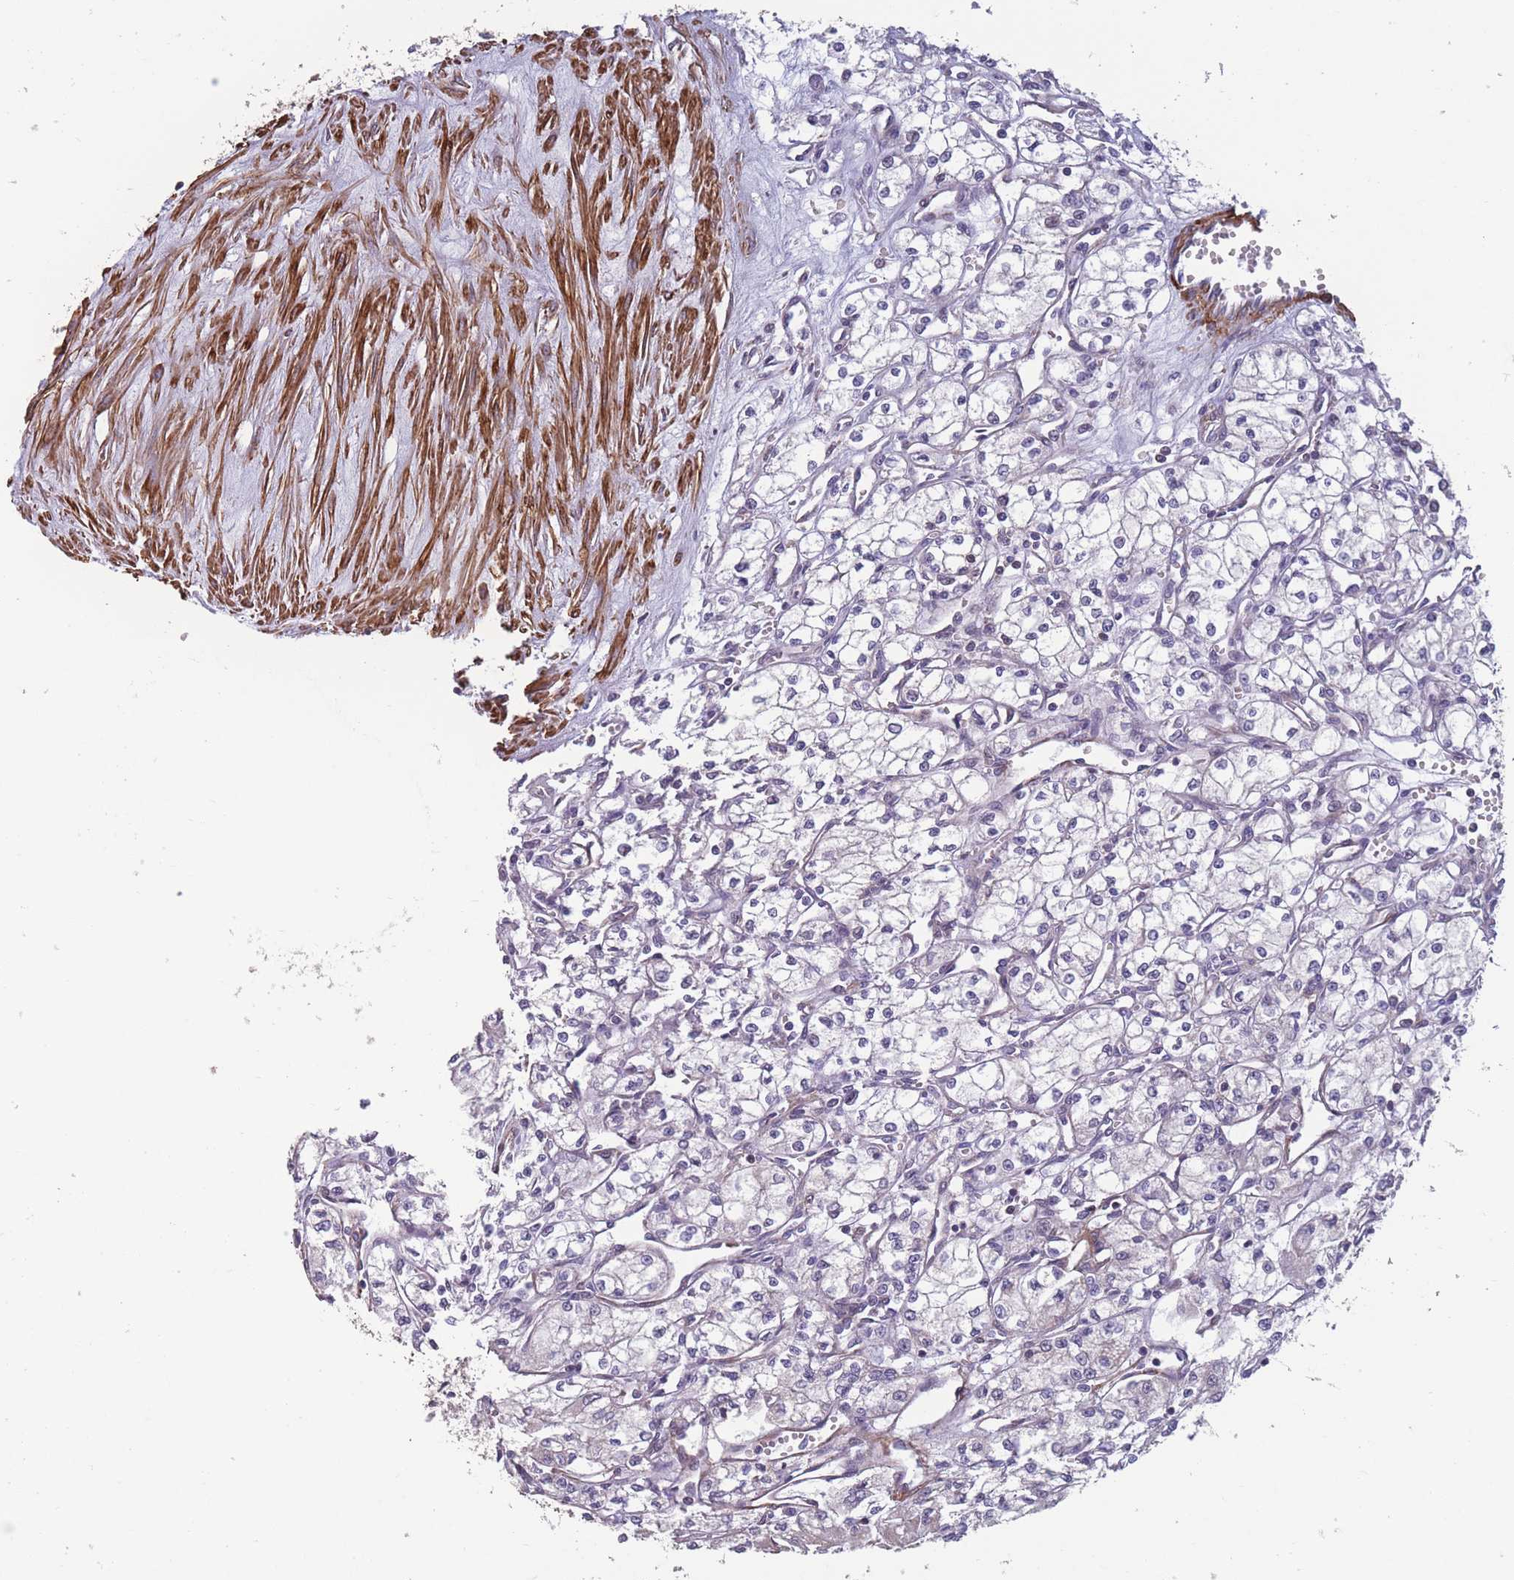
{"staining": {"intensity": "negative", "quantity": "none", "location": "none"}, "tissue": "renal cancer", "cell_type": "Tumor cells", "image_type": "cancer", "snomed": [{"axis": "morphology", "description": "Adenocarcinoma, NOS"}, {"axis": "topography", "description": "Kidney"}], "caption": "An immunohistochemistry micrograph of adenocarcinoma (renal) is shown. There is no staining in tumor cells of adenocarcinoma (renal).", "gene": "TOMM40L", "patient": {"sex": "male", "age": 59}}